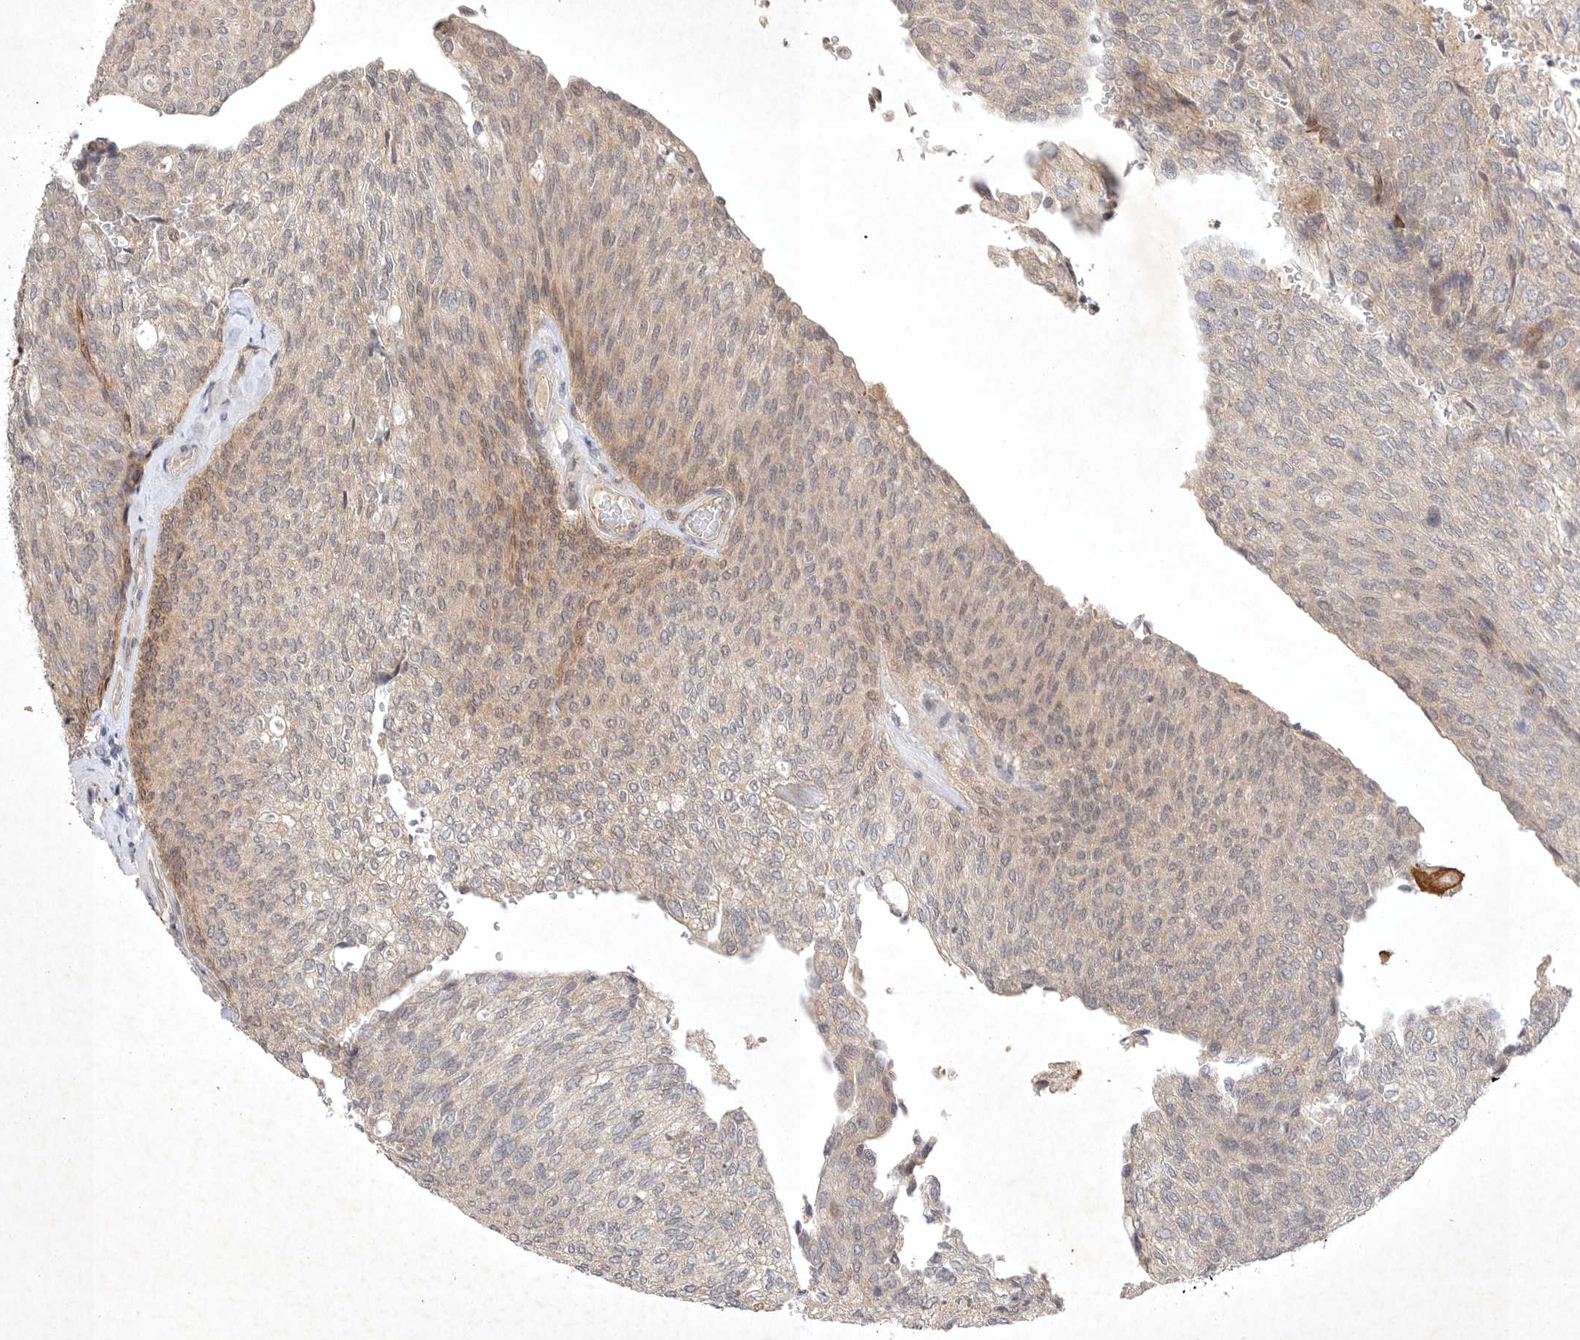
{"staining": {"intensity": "weak", "quantity": "25%-75%", "location": "cytoplasmic/membranous"}, "tissue": "urothelial cancer", "cell_type": "Tumor cells", "image_type": "cancer", "snomed": [{"axis": "morphology", "description": "Urothelial carcinoma, Low grade"}, {"axis": "topography", "description": "Urinary bladder"}], "caption": "IHC photomicrograph of human urothelial cancer stained for a protein (brown), which demonstrates low levels of weak cytoplasmic/membranous positivity in approximately 25%-75% of tumor cells.", "gene": "PTPDC1", "patient": {"sex": "female", "age": 79}}